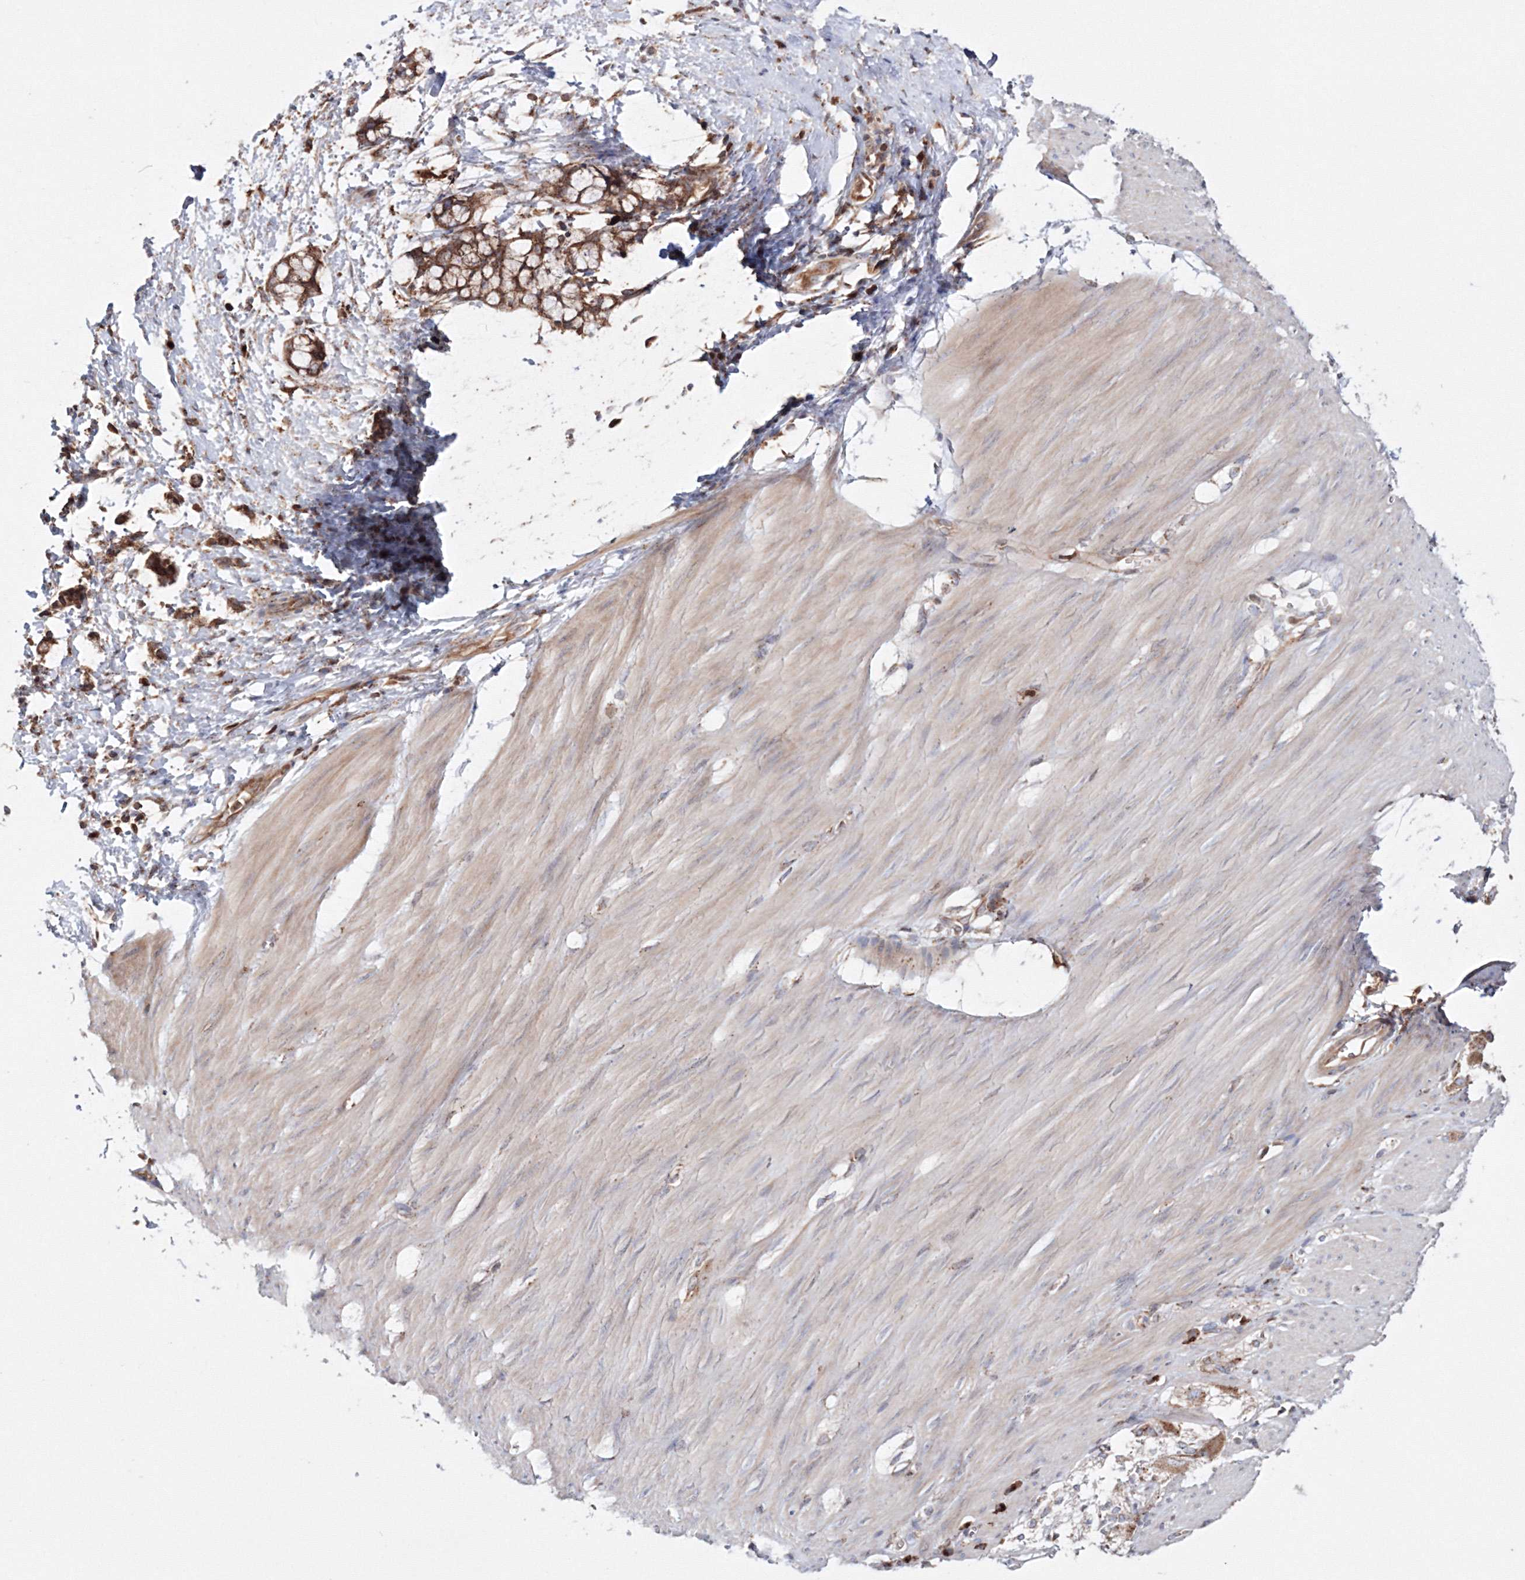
{"staining": {"intensity": "weak", "quantity": "<25%", "location": "cytoplasmic/membranous"}, "tissue": "smooth muscle", "cell_type": "Smooth muscle cells", "image_type": "normal", "snomed": [{"axis": "morphology", "description": "Normal tissue, NOS"}, {"axis": "morphology", "description": "Adenocarcinoma, NOS"}, {"axis": "topography", "description": "Colon"}, {"axis": "topography", "description": "Peripheral nerve tissue"}], "caption": "An image of smooth muscle stained for a protein displays no brown staining in smooth muscle cells. (Stains: DAB (3,3'-diaminobenzidine) immunohistochemistry with hematoxylin counter stain, Microscopy: brightfield microscopy at high magnification).", "gene": "ARCN1", "patient": {"sex": "male", "age": 14}}